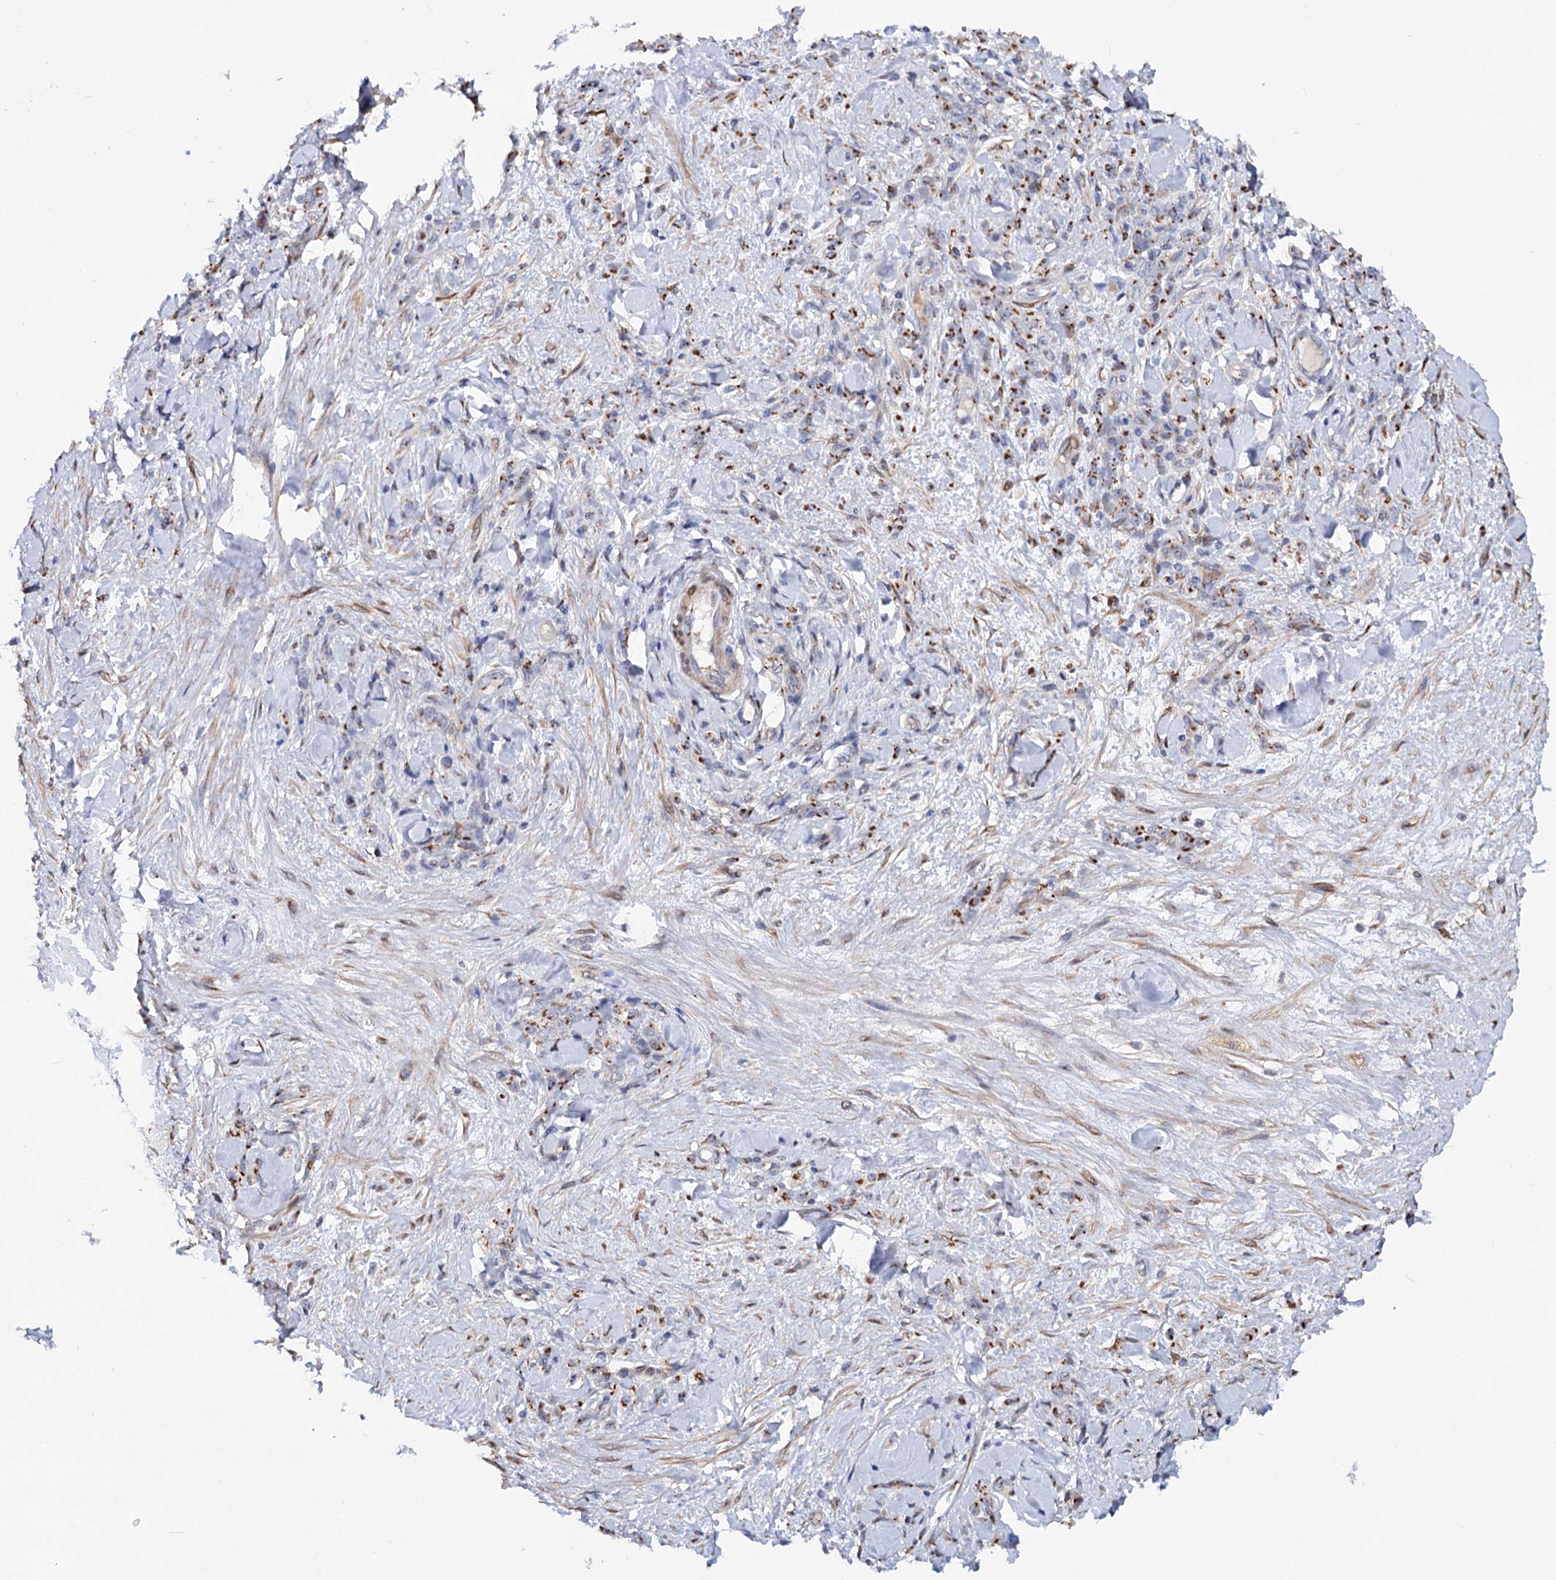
{"staining": {"intensity": "moderate", "quantity": ">75%", "location": "cytoplasmic/membranous"}, "tissue": "stomach cancer", "cell_type": "Tumor cells", "image_type": "cancer", "snomed": [{"axis": "morphology", "description": "Normal tissue, NOS"}, {"axis": "morphology", "description": "Adenocarcinoma, NOS"}, {"axis": "topography", "description": "Stomach"}], "caption": "Stomach cancer stained with IHC shows moderate cytoplasmic/membranous expression in approximately >75% of tumor cells. The staining was performed using DAB to visualize the protein expression in brown, while the nuclei were stained in blue with hematoxylin (Magnification: 20x).", "gene": "C11orf96", "patient": {"sex": "male", "age": 82}}